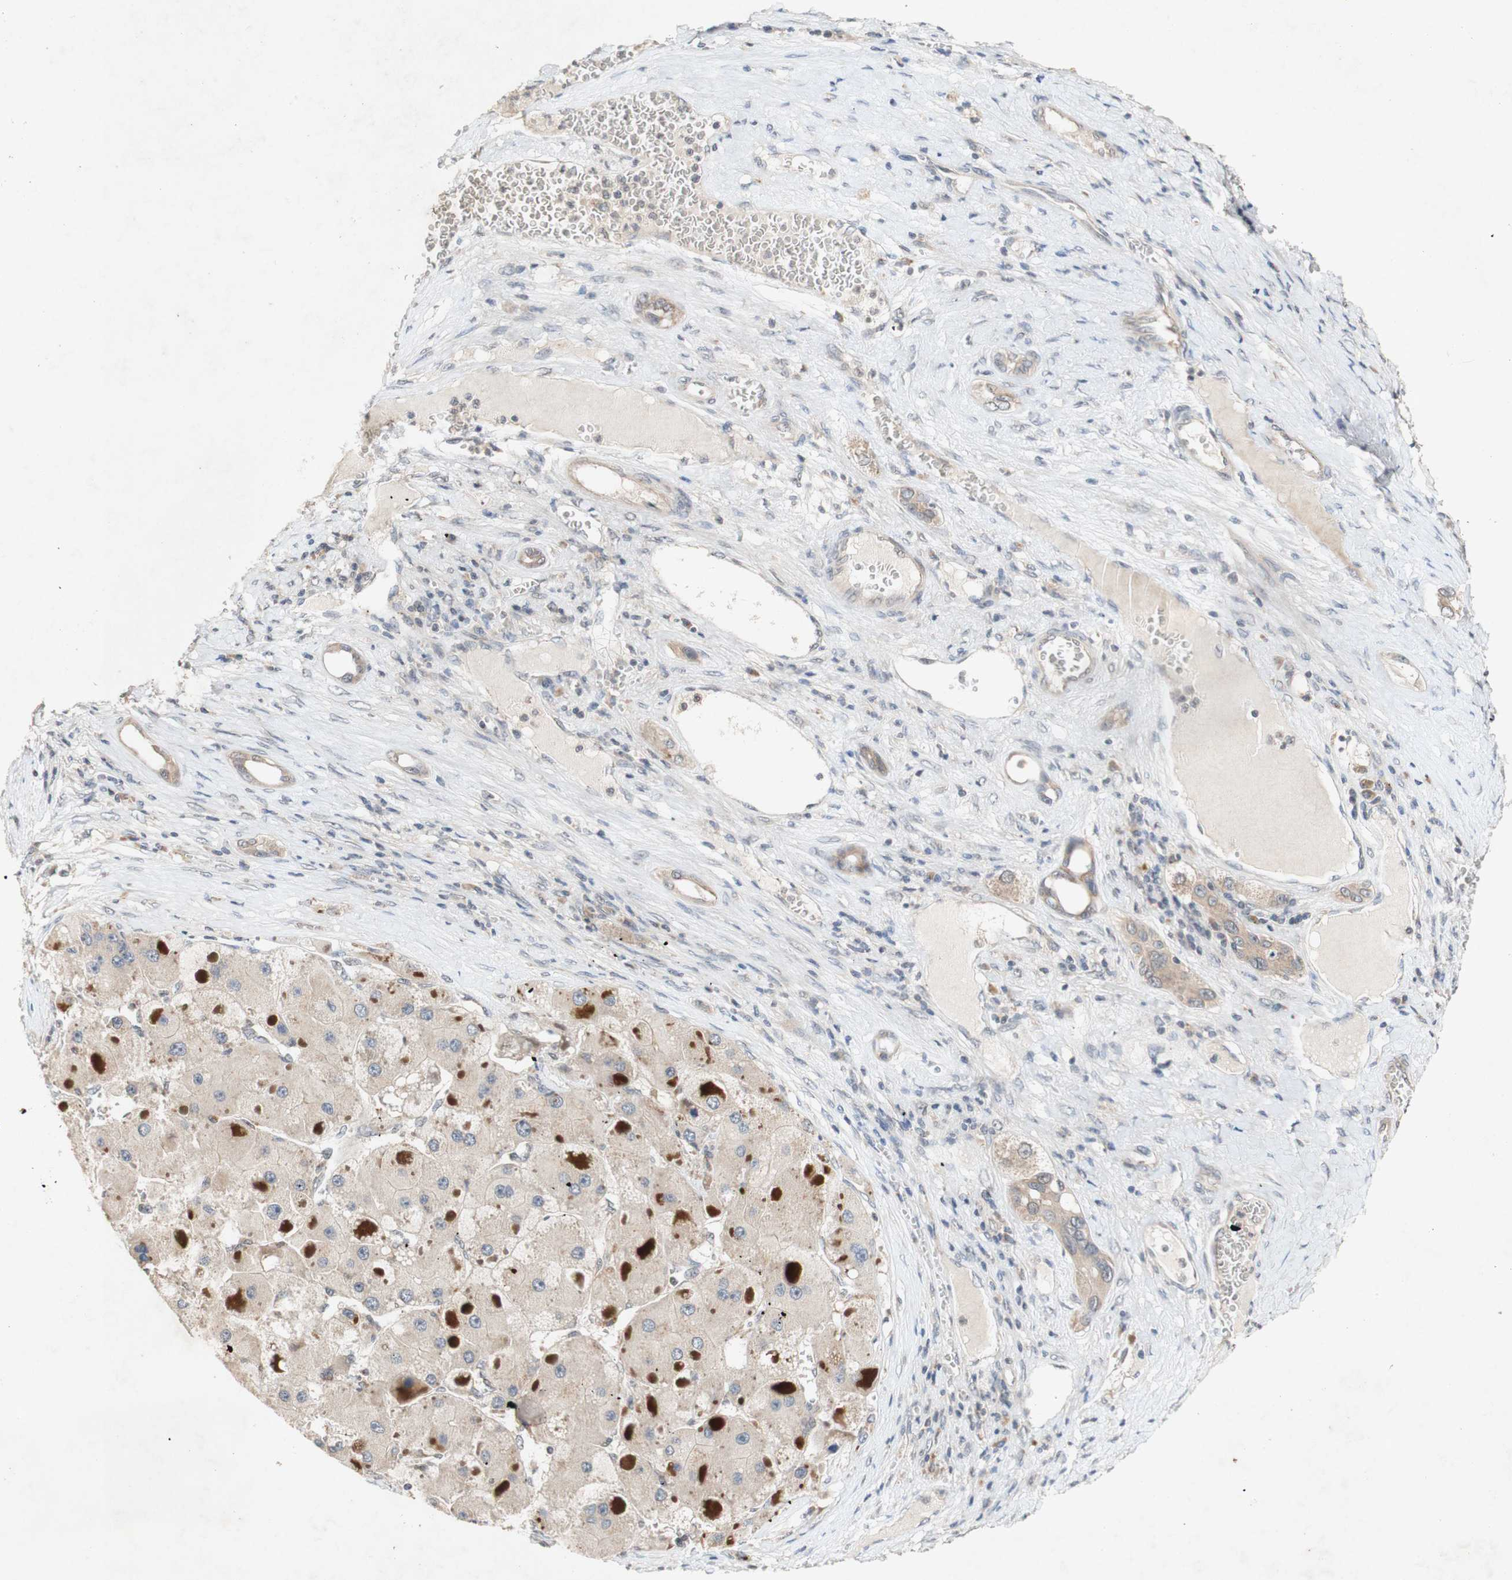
{"staining": {"intensity": "moderate", "quantity": ">75%", "location": "cytoplasmic/membranous"}, "tissue": "liver cancer", "cell_type": "Tumor cells", "image_type": "cancer", "snomed": [{"axis": "morphology", "description": "Carcinoma, Hepatocellular, NOS"}, {"axis": "topography", "description": "Liver"}], "caption": "There is medium levels of moderate cytoplasmic/membranous positivity in tumor cells of liver cancer, as demonstrated by immunohistochemical staining (brown color).", "gene": "PIN1", "patient": {"sex": "female", "age": 73}}